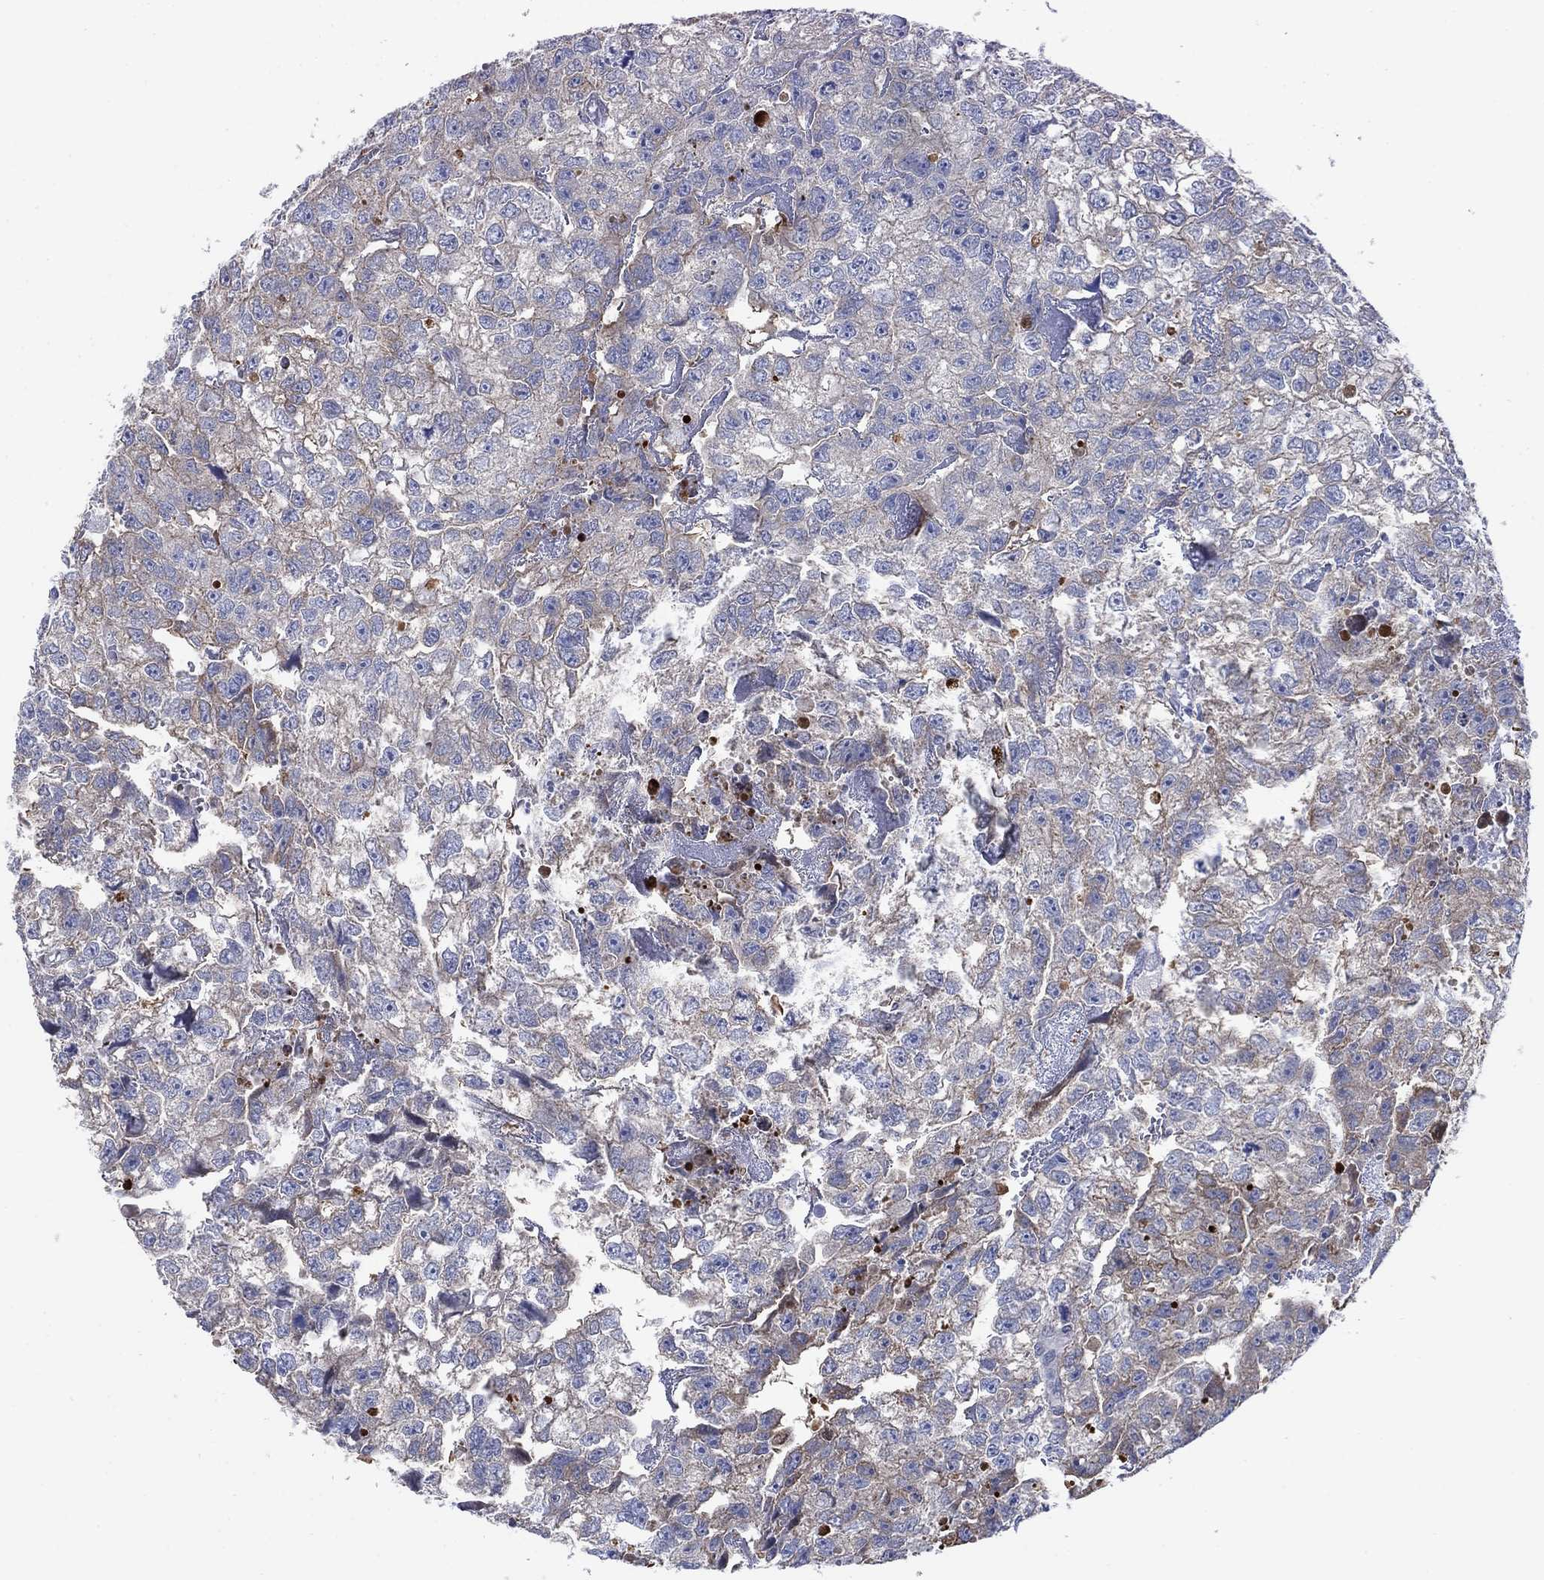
{"staining": {"intensity": "weak", "quantity": "25%-75%", "location": "cytoplasmic/membranous"}, "tissue": "testis cancer", "cell_type": "Tumor cells", "image_type": "cancer", "snomed": [{"axis": "morphology", "description": "Carcinoma, Embryonal, NOS"}, {"axis": "morphology", "description": "Teratoma, malignant, NOS"}, {"axis": "topography", "description": "Testis"}], "caption": "Weak cytoplasmic/membranous positivity for a protein is identified in about 25%-75% of tumor cells of testis malignant teratoma using immunohistochemistry.", "gene": "MYO3A", "patient": {"sex": "male", "age": 44}}